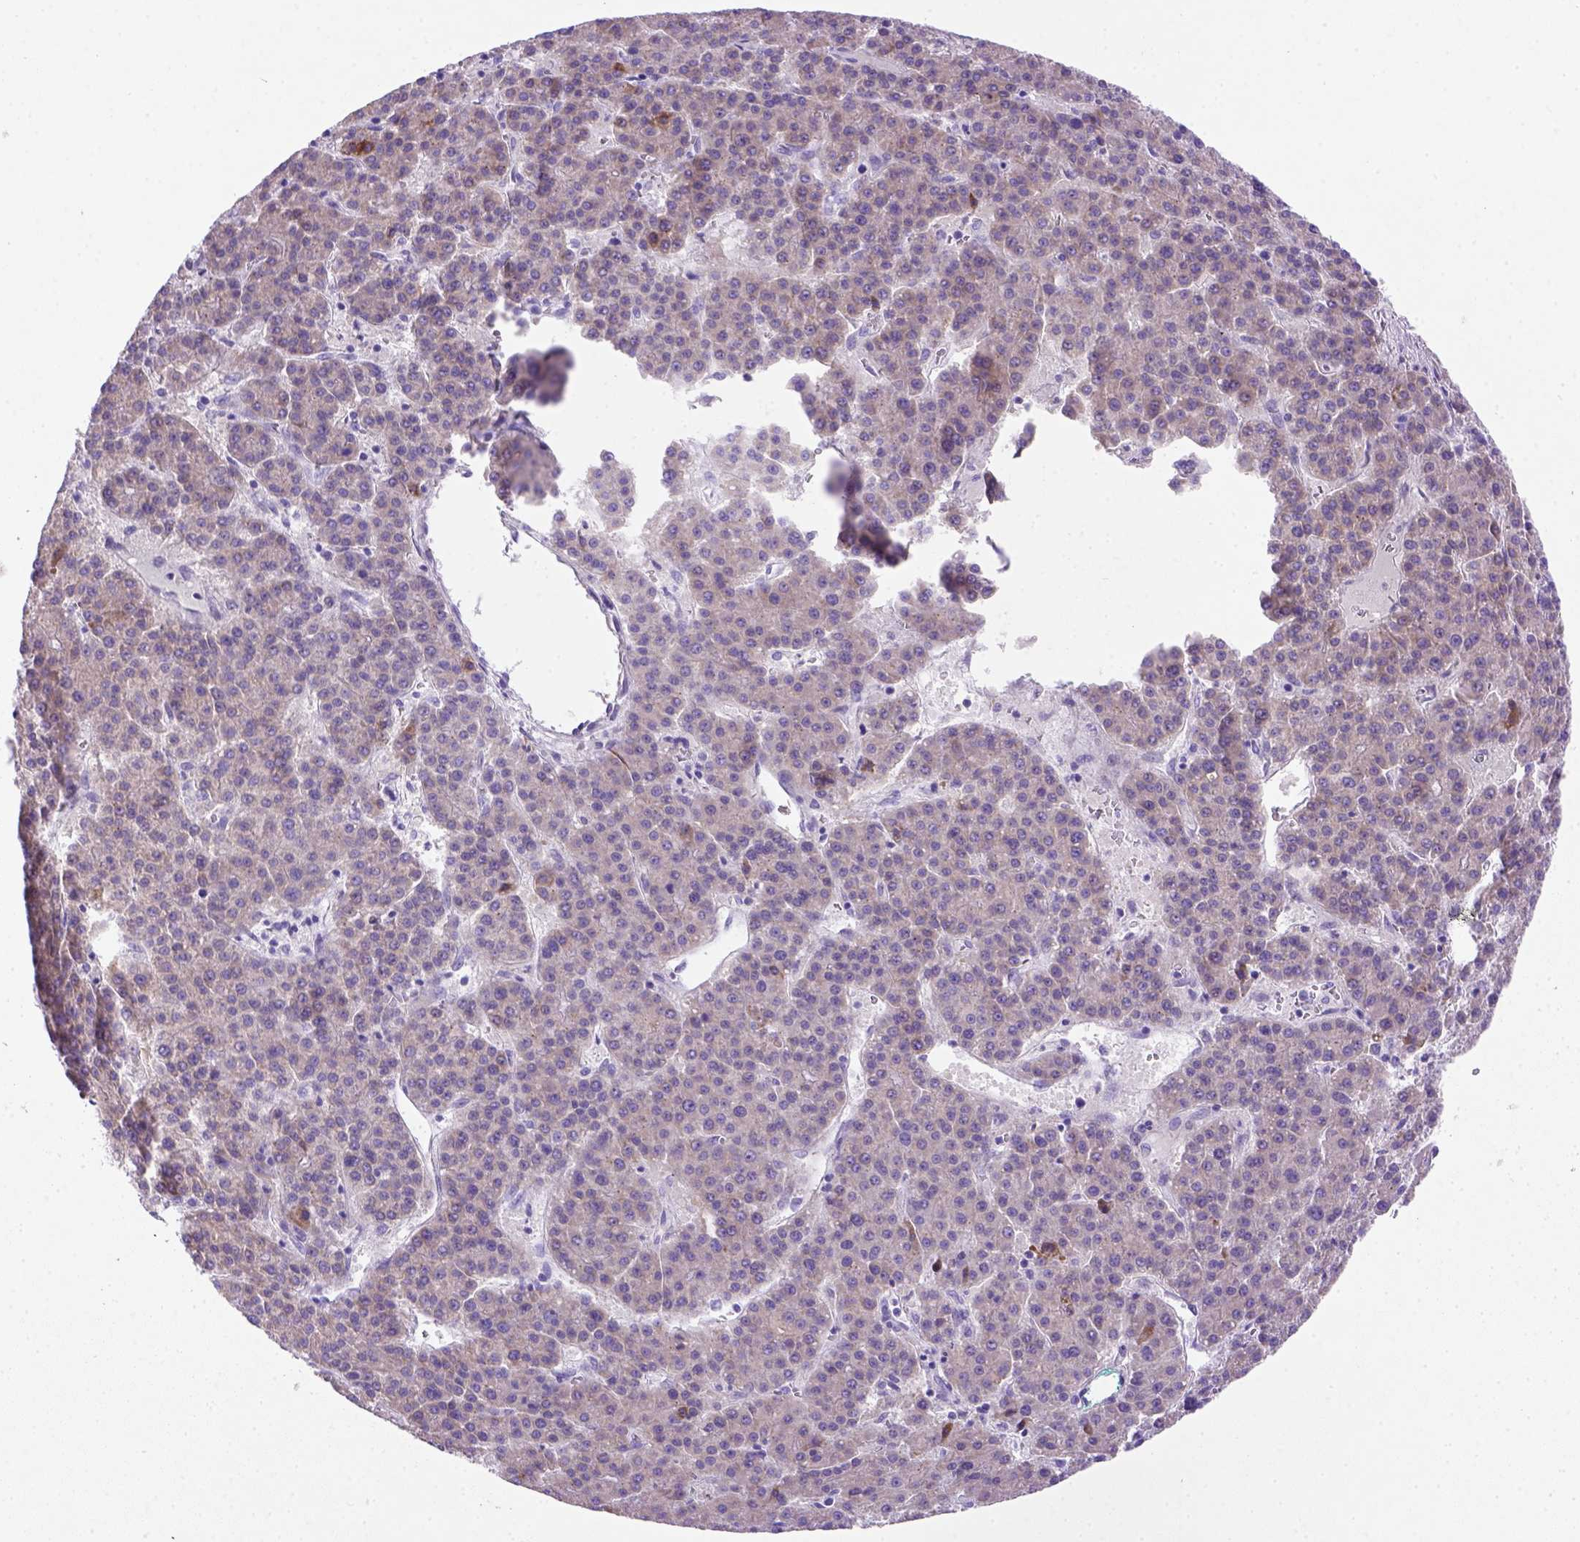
{"staining": {"intensity": "negative", "quantity": "none", "location": "none"}, "tissue": "liver cancer", "cell_type": "Tumor cells", "image_type": "cancer", "snomed": [{"axis": "morphology", "description": "Carcinoma, Hepatocellular, NOS"}, {"axis": "topography", "description": "Liver"}], "caption": "IHC photomicrograph of hepatocellular carcinoma (liver) stained for a protein (brown), which reveals no expression in tumor cells. (DAB (3,3'-diaminobenzidine) immunohistochemistry visualized using brightfield microscopy, high magnification).", "gene": "SIRPD", "patient": {"sex": "female", "age": 58}}